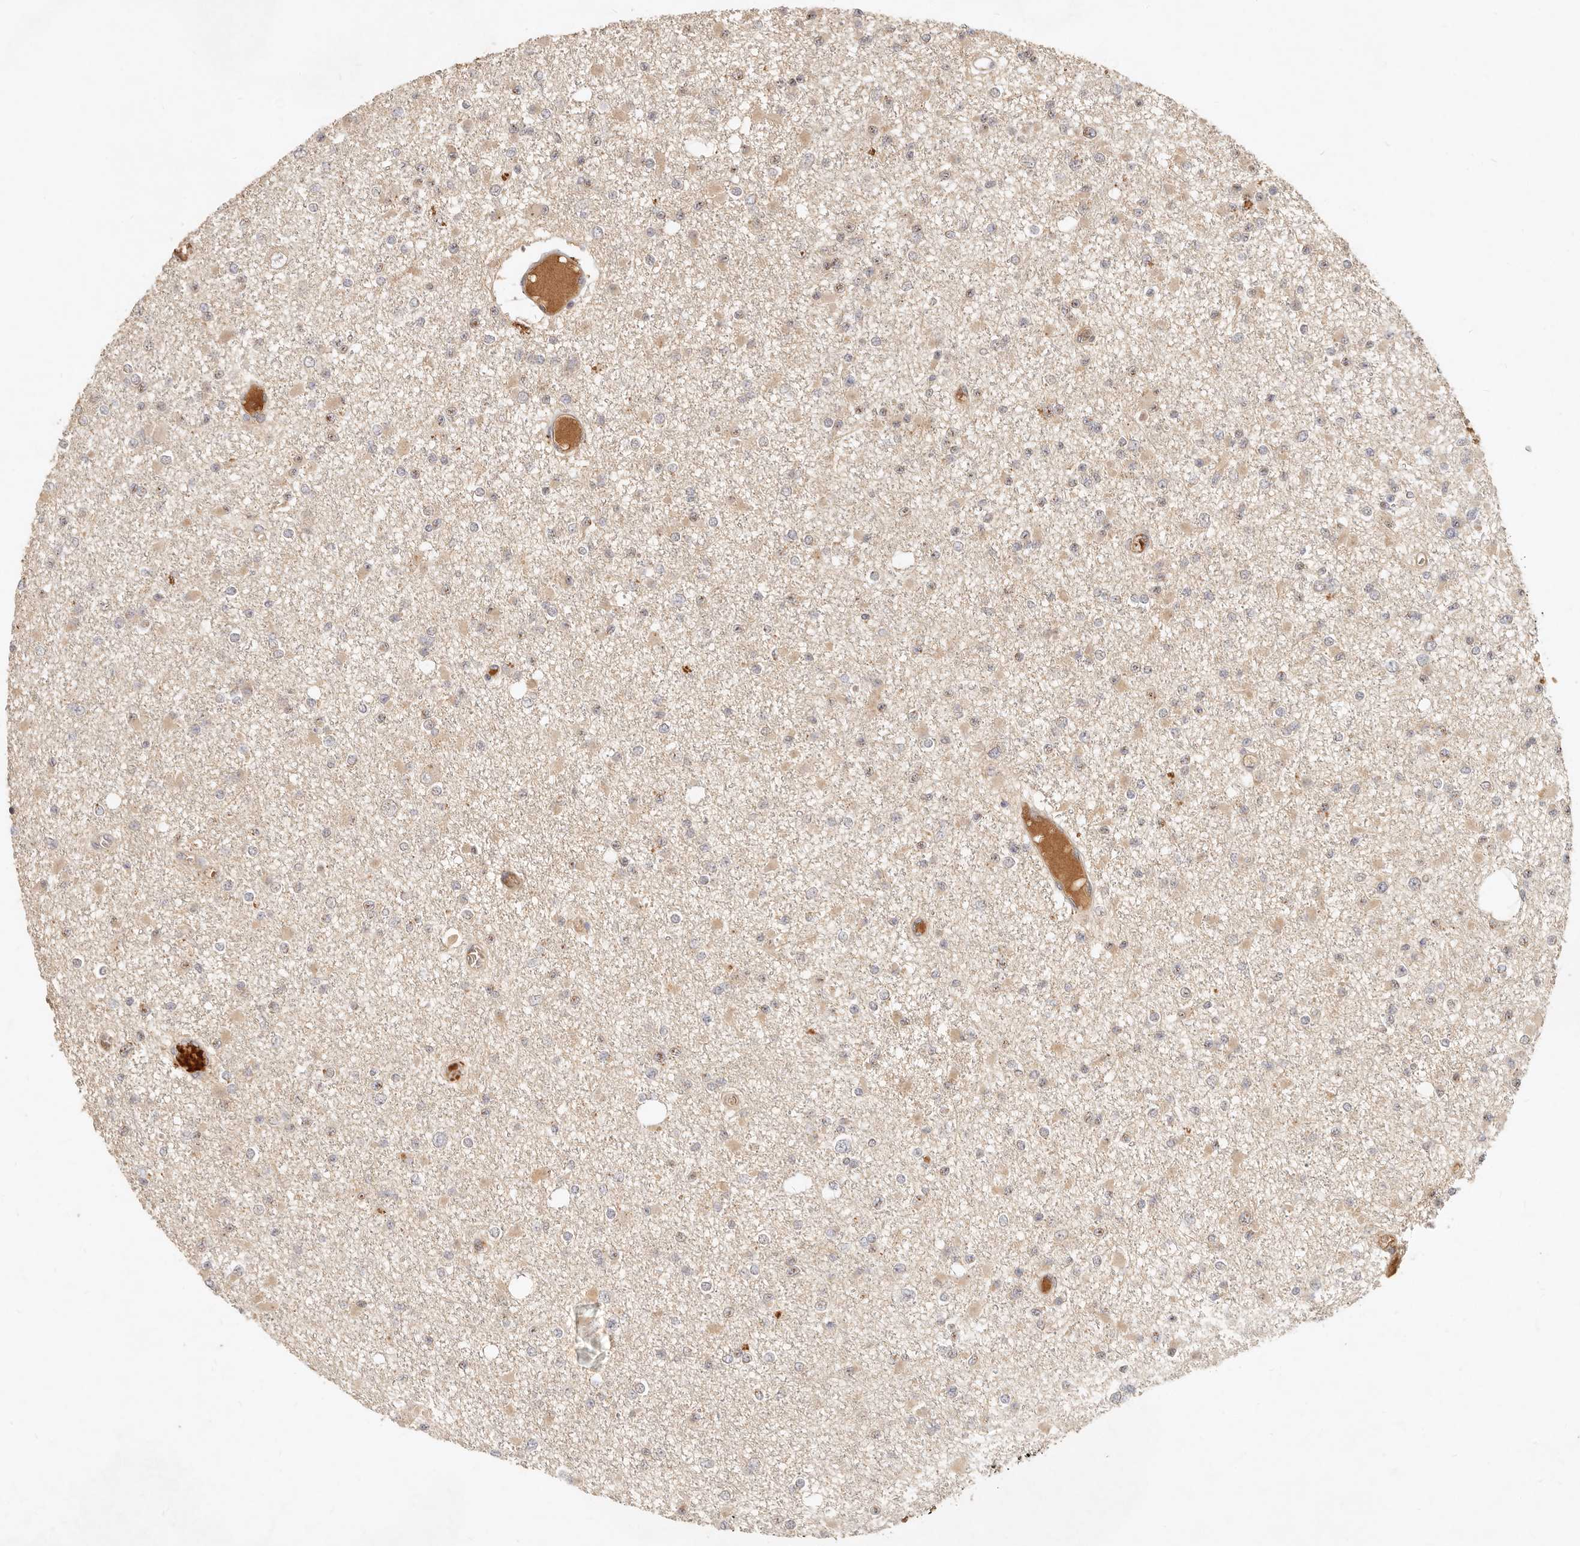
{"staining": {"intensity": "weak", "quantity": "<25%", "location": "cytoplasmic/membranous"}, "tissue": "glioma", "cell_type": "Tumor cells", "image_type": "cancer", "snomed": [{"axis": "morphology", "description": "Glioma, malignant, Low grade"}, {"axis": "topography", "description": "Brain"}], "caption": "IHC micrograph of neoplastic tissue: human malignant low-grade glioma stained with DAB (3,3'-diaminobenzidine) exhibits no significant protein staining in tumor cells. (Brightfield microscopy of DAB (3,3'-diaminobenzidine) IHC at high magnification).", "gene": "FREM2", "patient": {"sex": "female", "age": 22}}